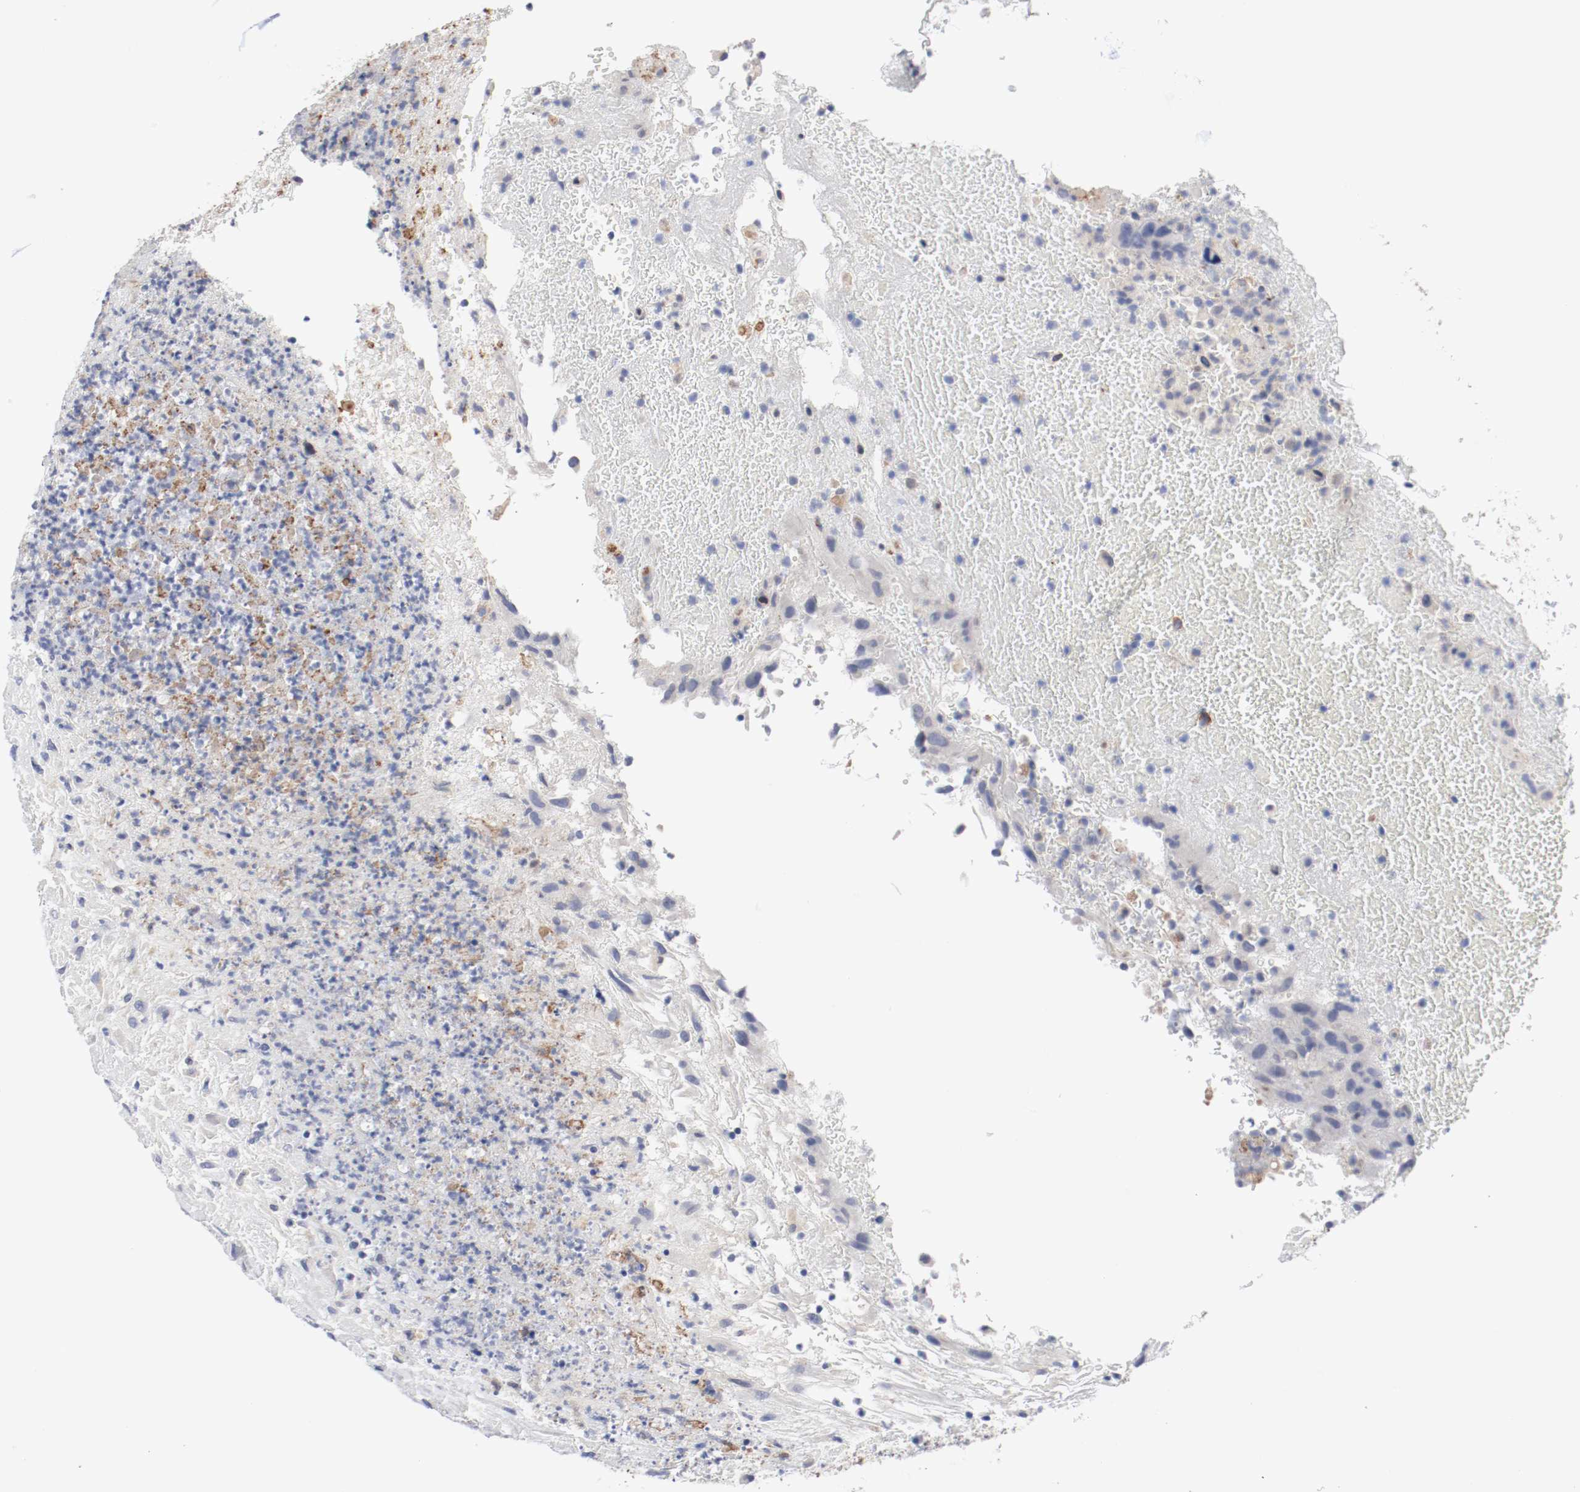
{"staining": {"intensity": "weak", "quantity": "25%-75%", "location": "cytoplasmic/membranous"}, "tissue": "urothelial cancer", "cell_type": "Tumor cells", "image_type": "cancer", "snomed": [{"axis": "morphology", "description": "Urothelial carcinoma, High grade"}, {"axis": "topography", "description": "Urinary bladder"}], "caption": "IHC staining of urothelial carcinoma (high-grade), which exhibits low levels of weak cytoplasmic/membranous positivity in about 25%-75% of tumor cells indicating weak cytoplasmic/membranous protein positivity. The staining was performed using DAB (brown) for protein detection and nuclei were counterstained in hematoxylin (blue).", "gene": "KIT", "patient": {"sex": "male", "age": 66}}